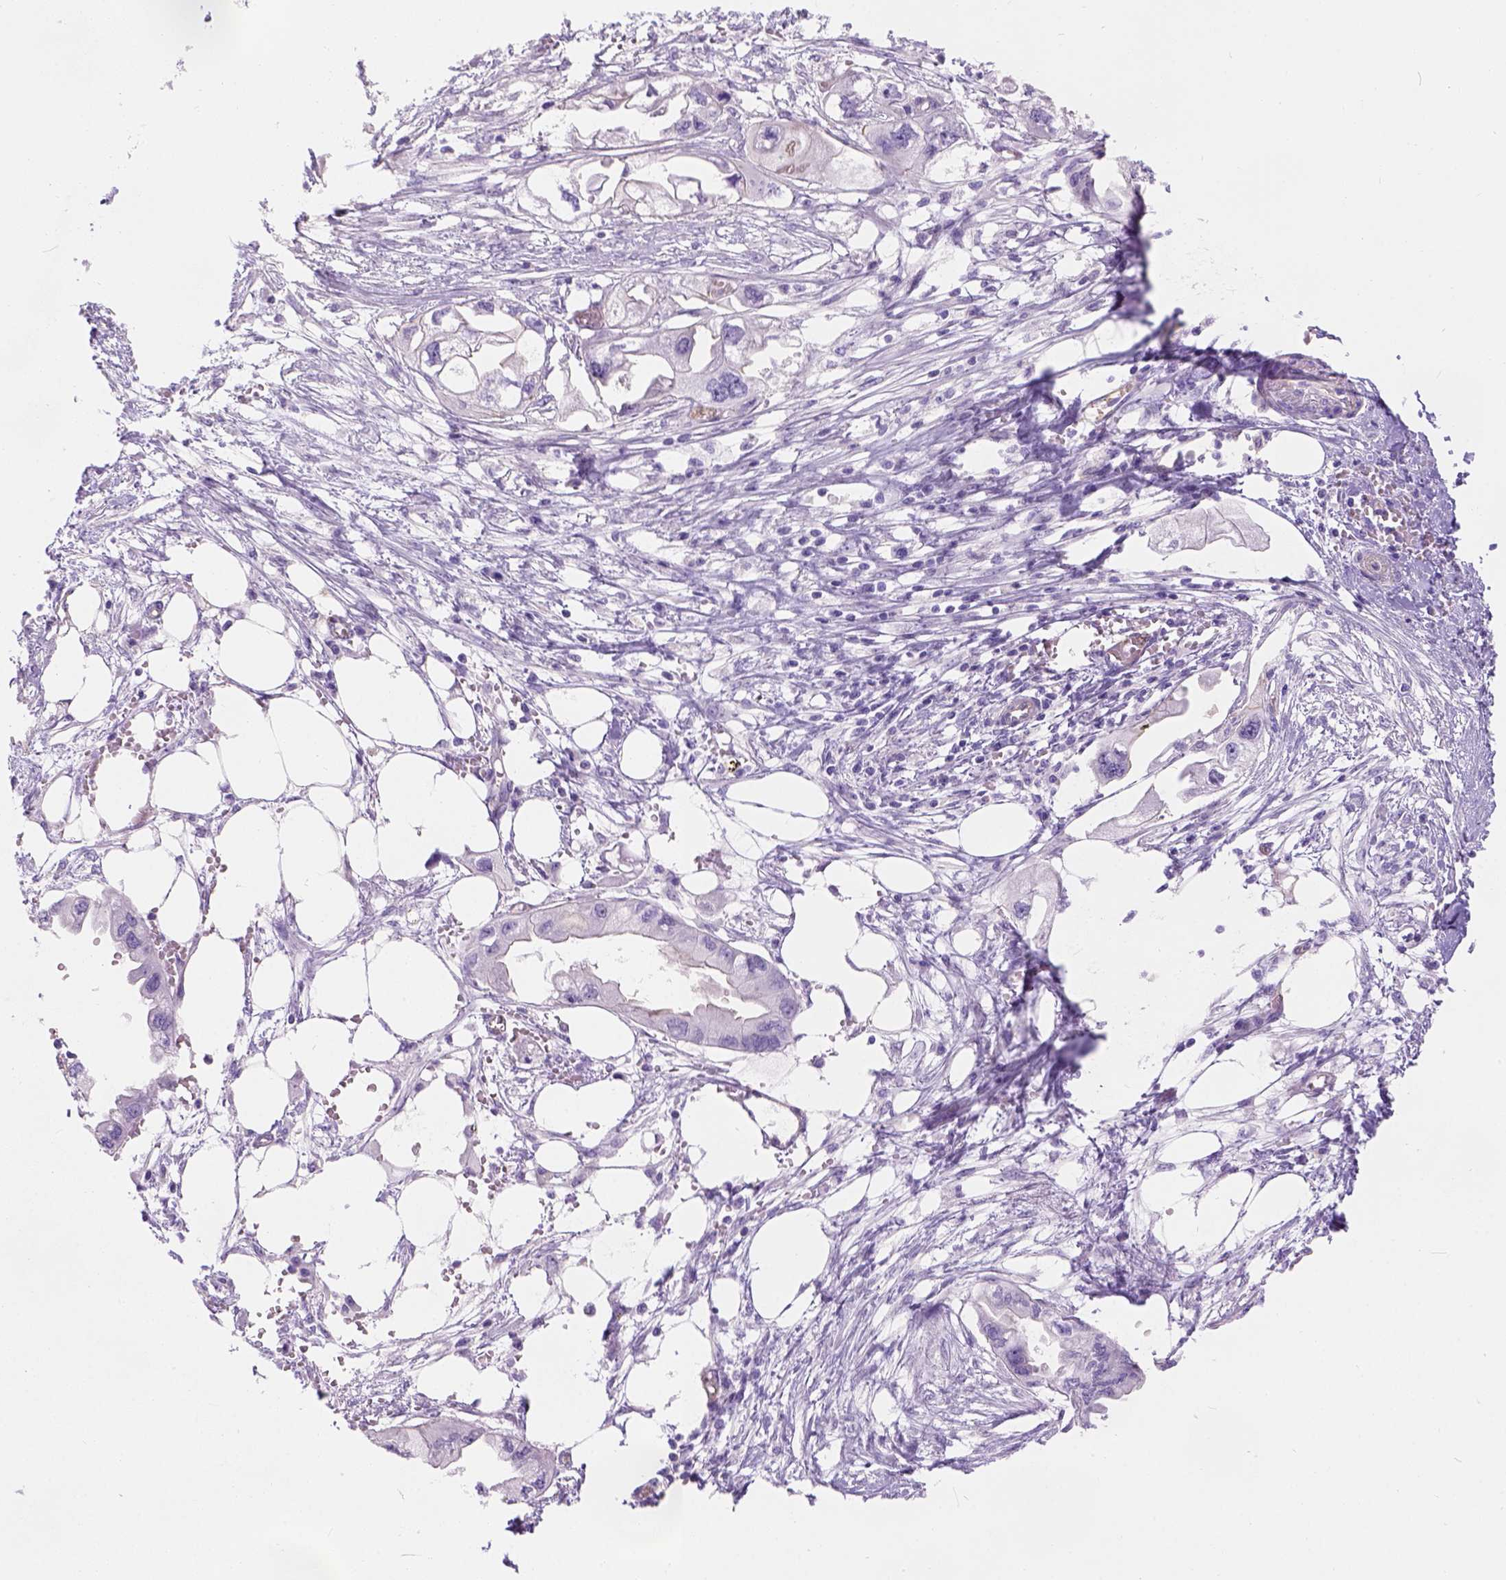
{"staining": {"intensity": "negative", "quantity": "none", "location": "none"}, "tissue": "endometrial cancer", "cell_type": "Tumor cells", "image_type": "cancer", "snomed": [{"axis": "morphology", "description": "Adenocarcinoma, NOS"}, {"axis": "morphology", "description": "Adenocarcinoma, metastatic, NOS"}, {"axis": "topography", "description": "Adipose tissue"}, {"axis": "topography", "description": "Endometrium"}], "caption": "IHC image of human endometrial cancer (metastatic adenocarcinoma) stained for a protein (brown), which demonstrates no positivity in tumor cells.", "gene": "PHF7", "patient": {"sex": "female", "age": 67}}